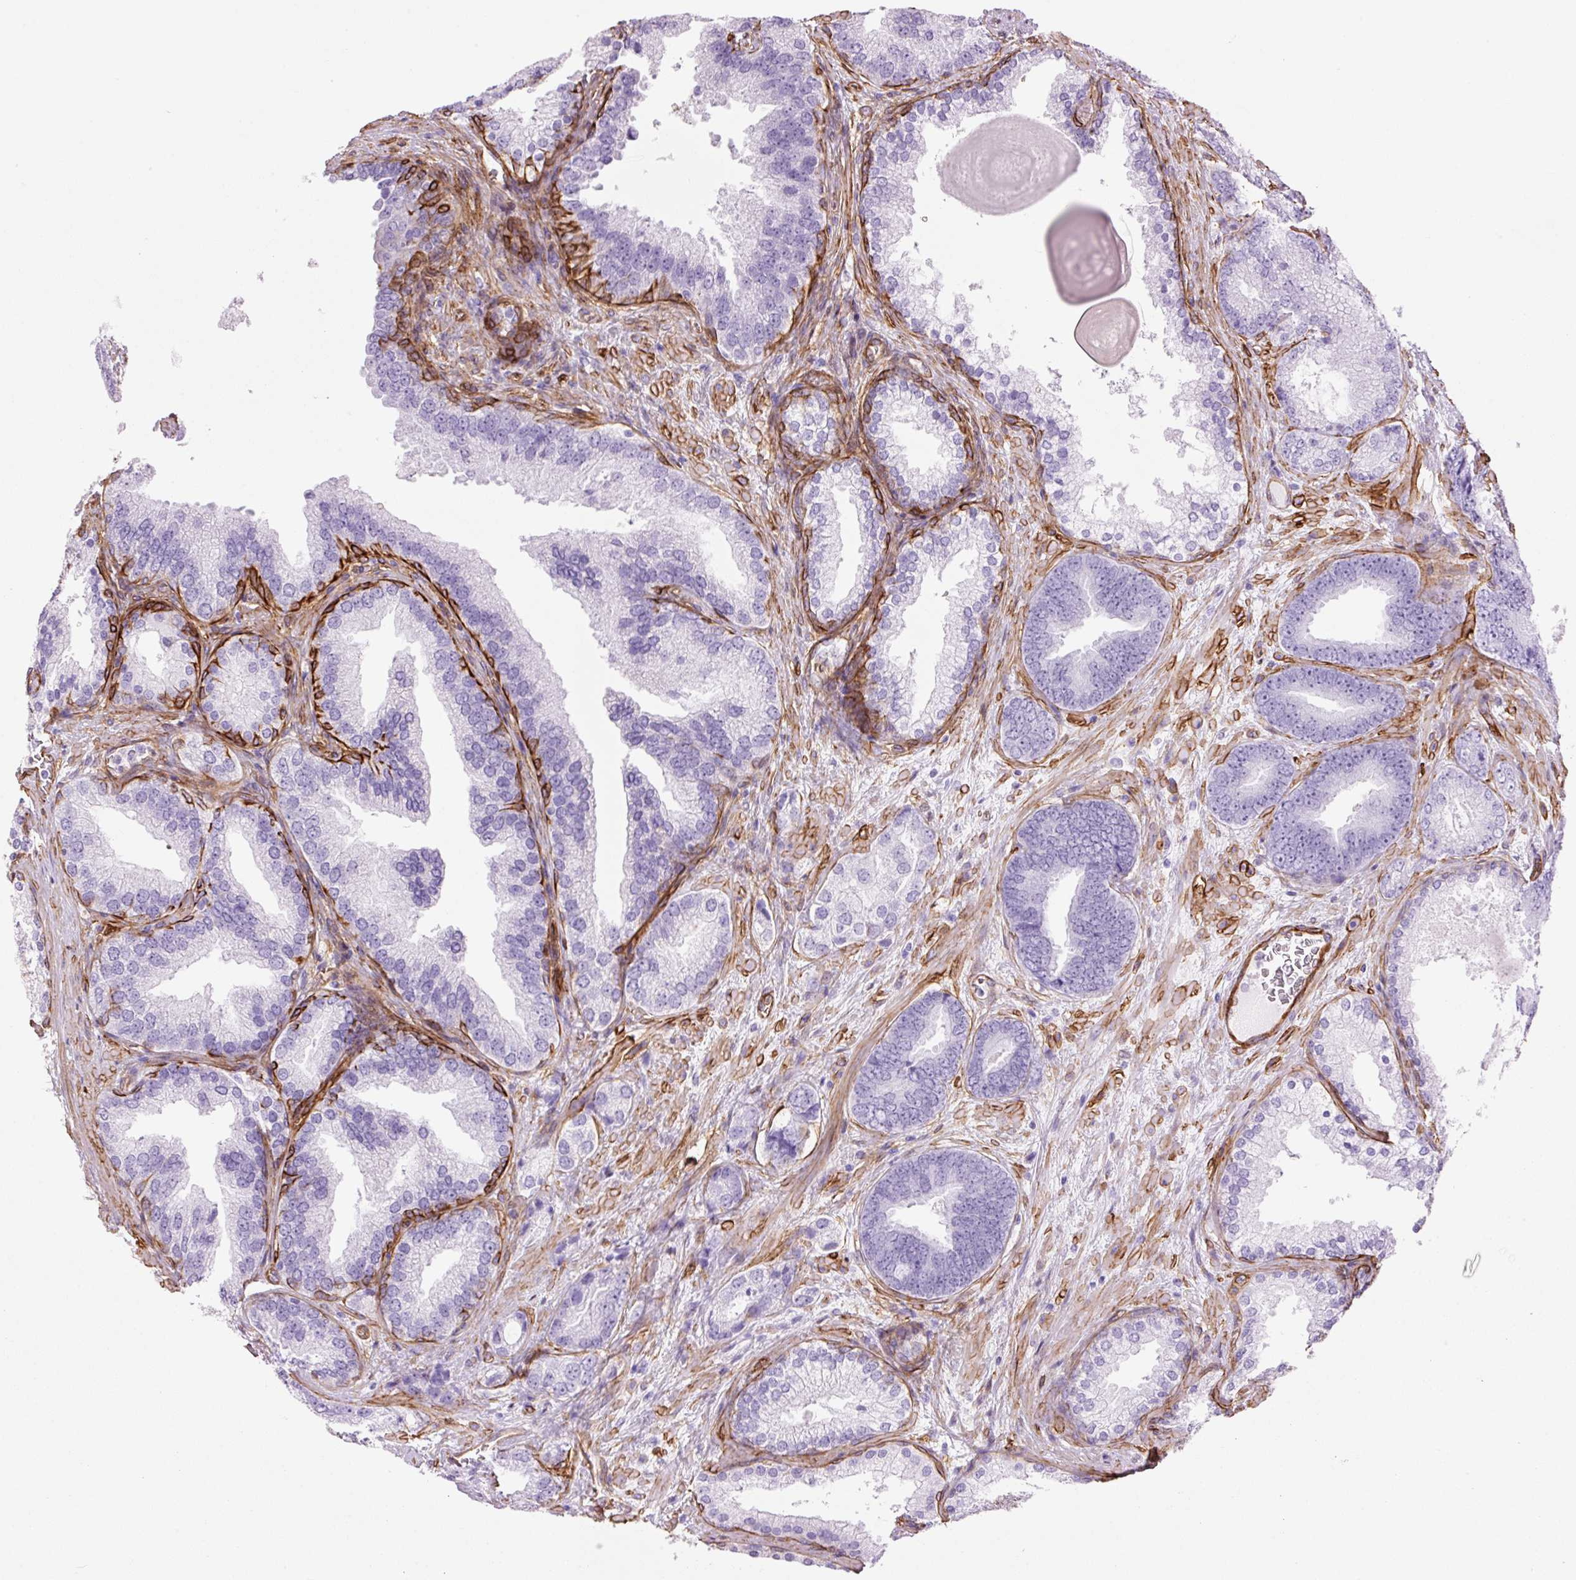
{"staining": {"intensity": "negative", "quantity": "none", "location": "none"}, "tissue": "prostate cancer", "cell_type": "Tumor cells", "image_type": "cancer", "snomed": [{"axis": "morphology", "description": "Adenocarcinoma, High grade"}, {"axis": "topography", "description": "Prostate"}], "caption": "Tumor cells show no significant positivity in prostate cancer (high-grade adenocarcinoma). (DAB IHC visualized using brightfield microscopy, high magnification).", "gene": "CAV1", "patient": {"sex": "male", "age": 63}}